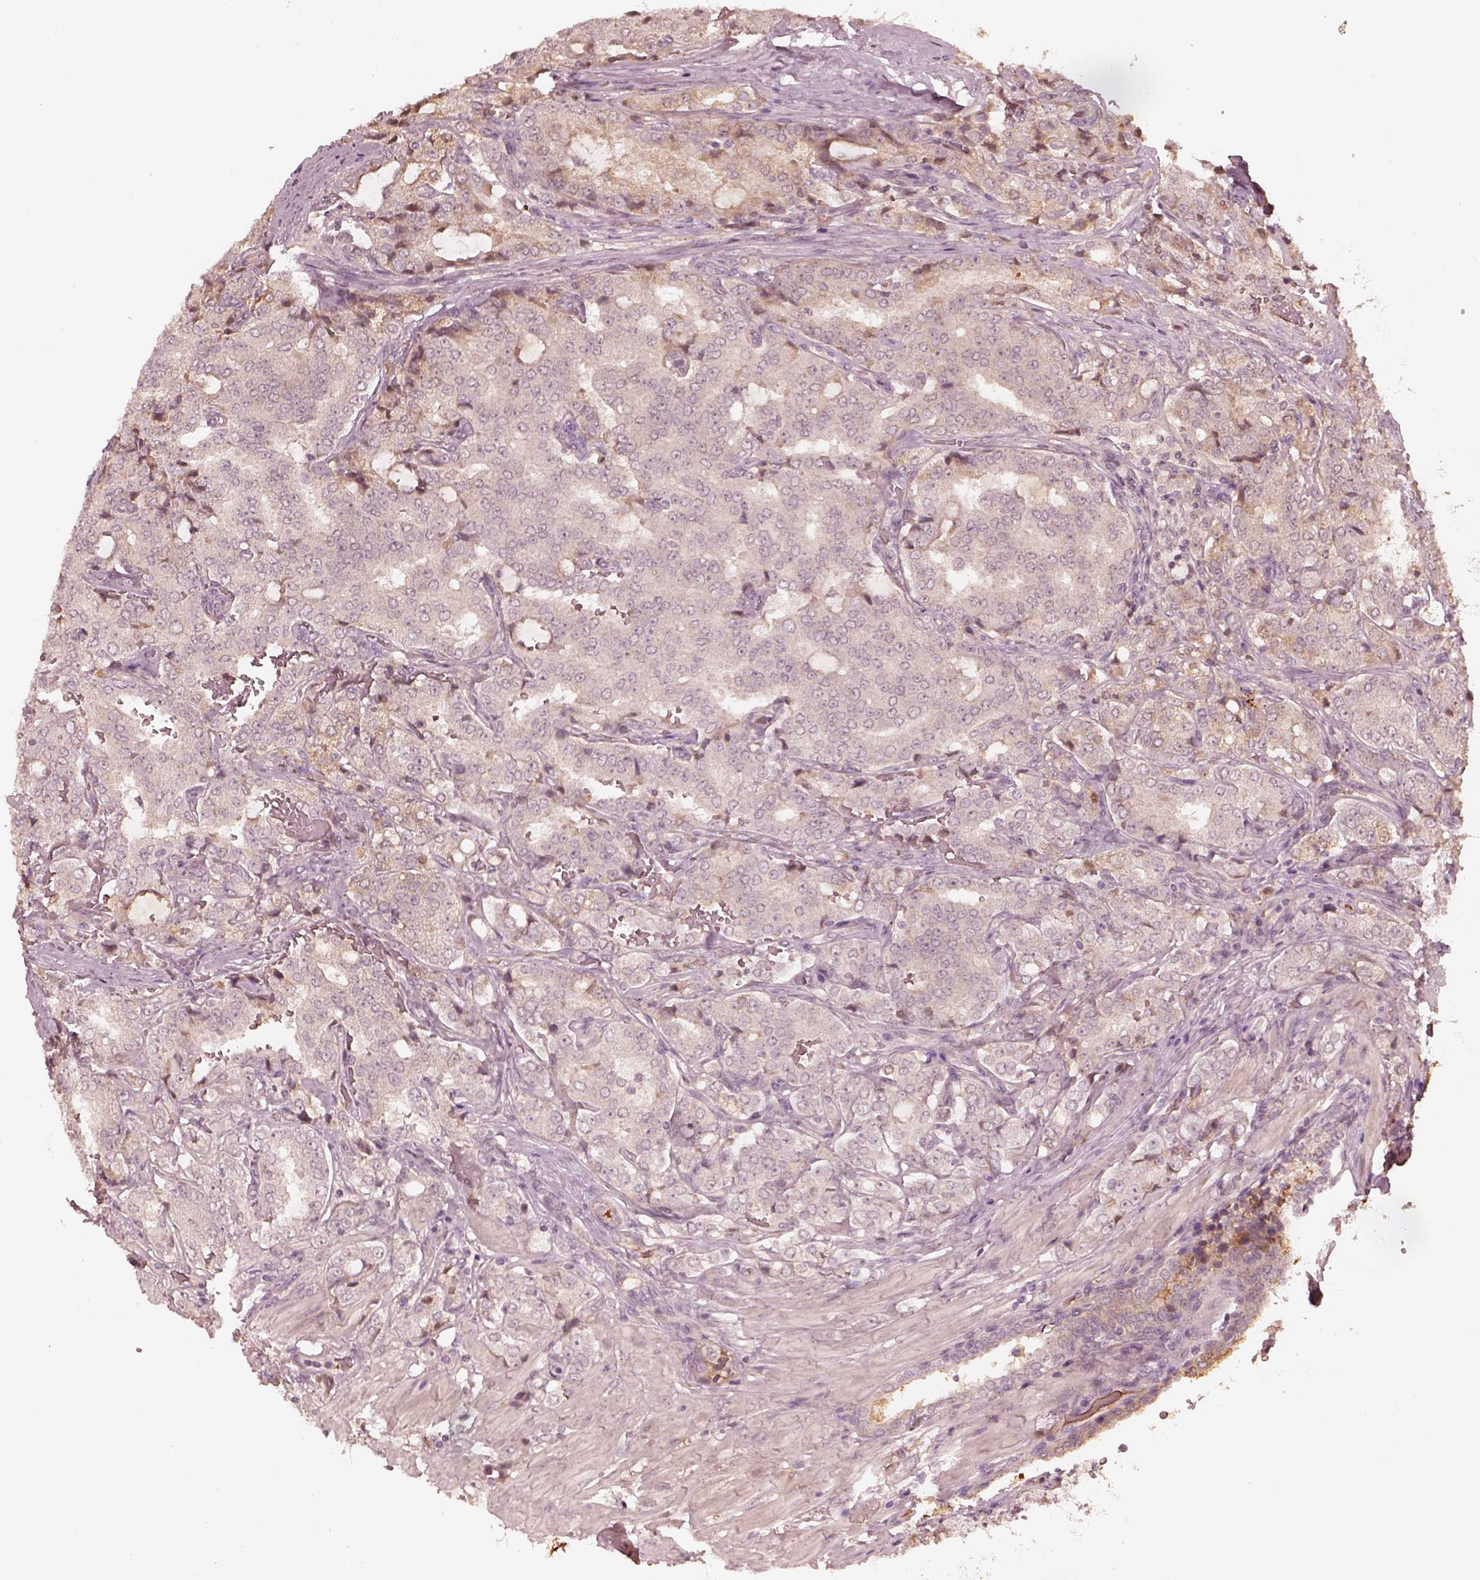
{"staining": {"intensity": "negative", "quantity": "none", "location": "none"}, "tissue": "prostate cancer", "cell_type": "Tumor cells", "image_type": "cancer", "snomed": [{"axis": "morphology", "description": "Adenocarcinoma, NOS"}, {"axis": "topography", "description": "Prostate"}], "caption": "A high-resolution image shows immunohistochemistry (IHC) staining of adenocarcinoma (prostate), which reveals no significant expression in tumor cells.", "gene": "TF", "patient": {"sex": "male", "age": 65}}